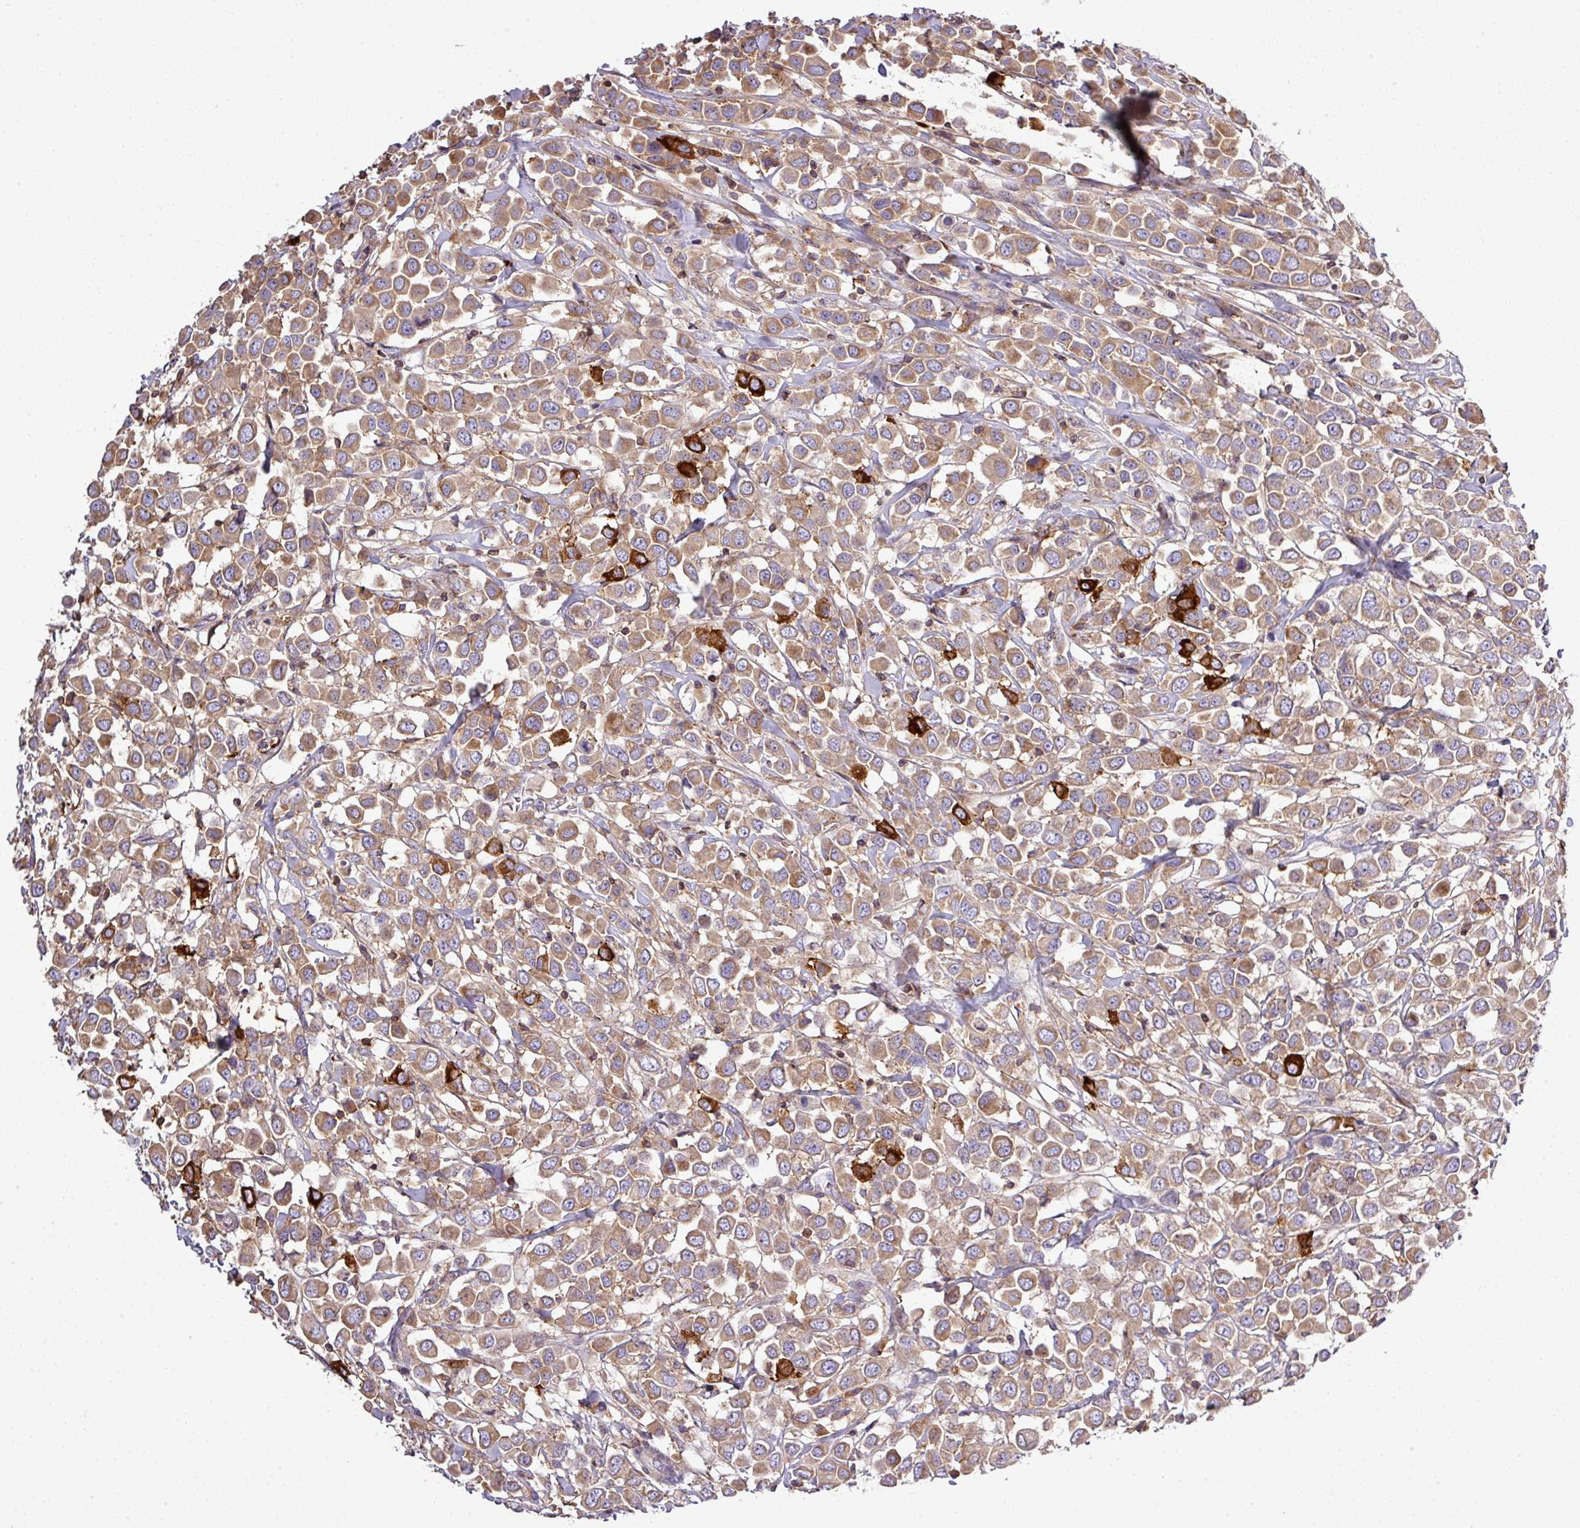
{"staining": {"intensity": "moderate", "quantity": ">75%", "location": "cytoplasmic/membranous"}, "tissue": "breast cancer", "cell_type": "Tumor cells", "image_type": "cancer", "snomed": [{"axis": "morphology", "description": "Duct carcinoma"}, {"axis": "topography", "description": "Breast"}], "caption": "Protein expression analysis of infiltrating ductal carcinoma (breast) reveals moderate cytoplasmic/membranous positivity in approximately >75% of tumor cells. The staining is performed using DAB brown chromogen to label protein expression. The nuclei are counter-stained blue using hematoxylin.", "gene": "LRRC74B", "patient": {"sex": "female", "age": 61}}